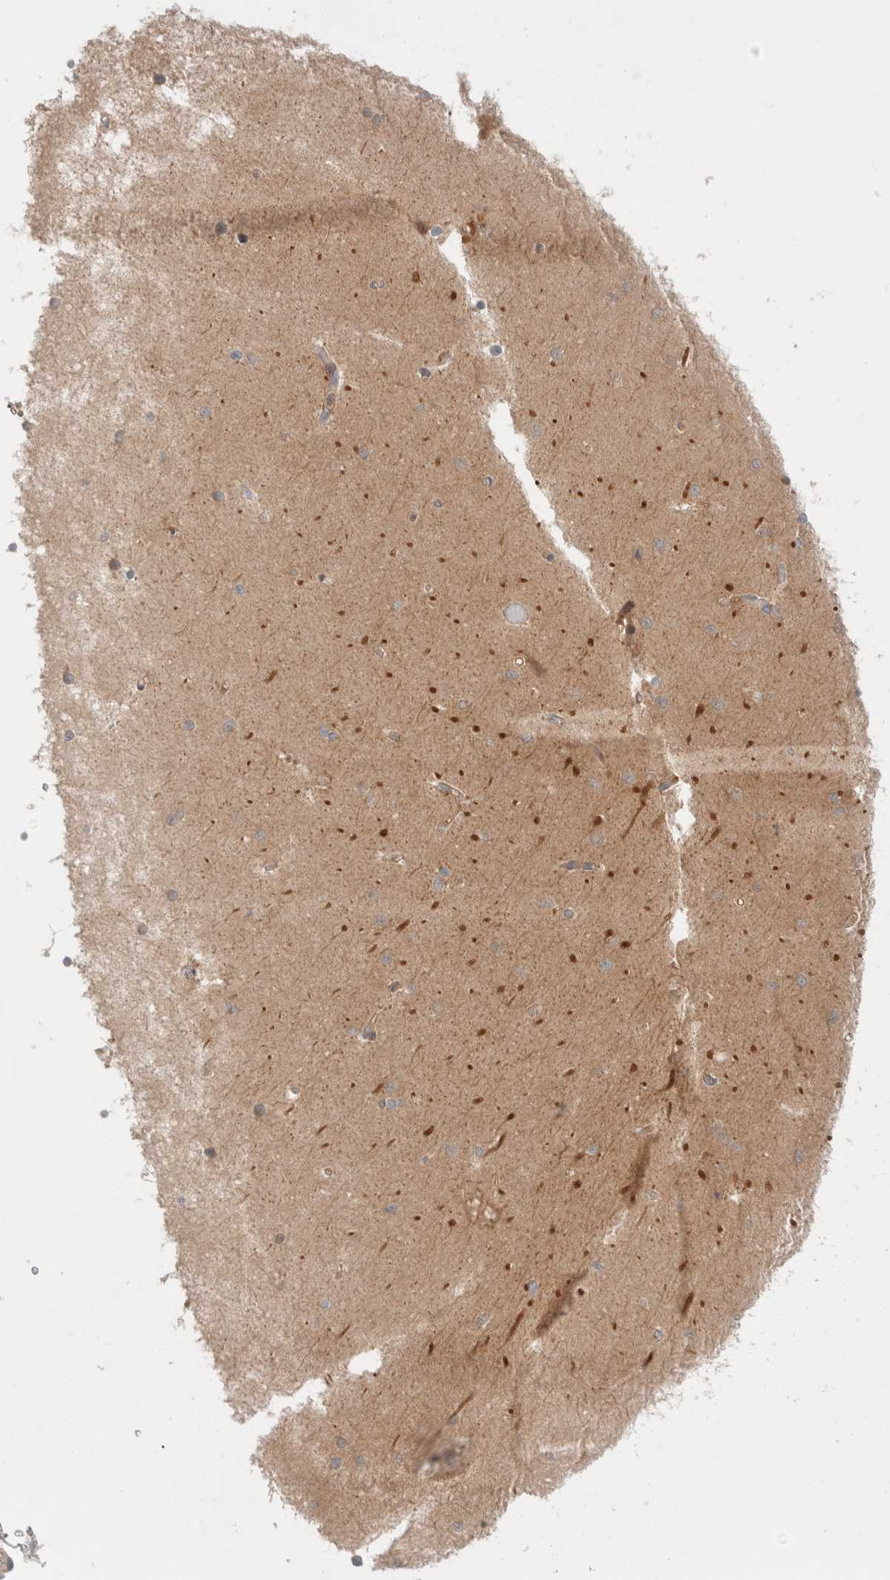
{"staining": {"intensity": "moderate", "quantity": ">75%", "location": "cytoplasmic/membranous"}, "tissue": "cerebellum", "cell_type": "Cells in granular layer", "image_type": "normal", "snomed": [{"axis": "morphology", "description": "Normal tissue, NOS"}, {"axis": "topography", "description": "Cerebellum"}], "caption": "Unremarkable cerebellum shows moderate cytoplasmic/membranous expression in about >75% of cells in granular layer, visualized by immunohistochemistry. Using DAB (brown) and hematoxylin (blue) stains, captured at high magnification using brightfield microscopy.", "gene": "KLHL14", "patient": {"sex": "male", "age": 37}}